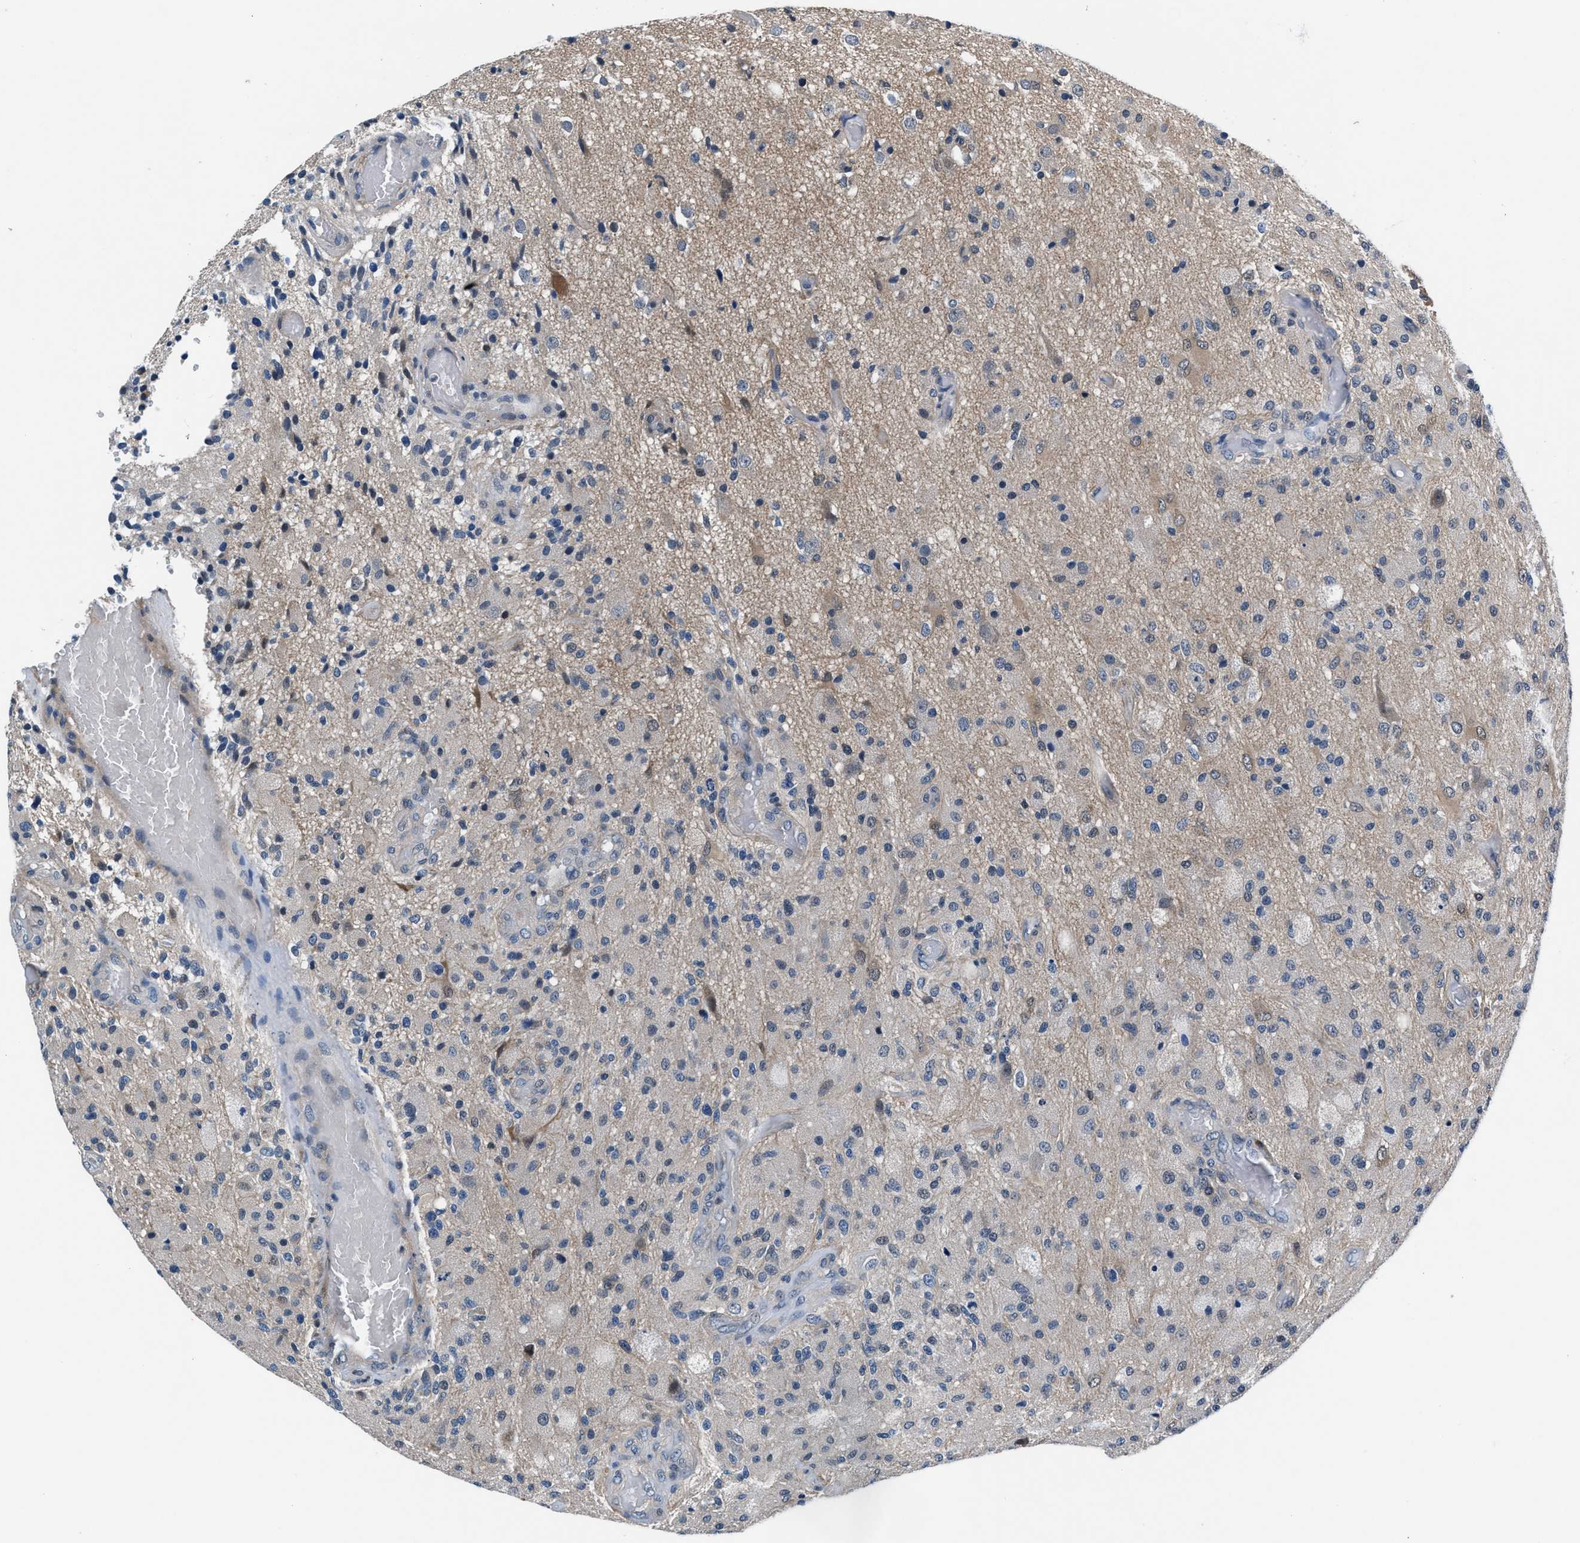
{"staining": {"intensity": "weak", "quantity": "<25%", "location": "cytoplasmic/membranous"}, "tissue": "glioma", "cell_type": "Tumor cells", "image_type": "cancer", "snomed": [{"axis": "morphology", "description": "Normal tissue, NOS"}, {"axis": "morphology", "description": "Glioma, malignant, High grade"}, {"axis": "topography", "description": "Cerebral cortex"}], "caption": "An image of high-grade glioma (malignant) stained for a protein demonstrates no brown staining in tumor cells. The staining is performed using DAB brown chromogen with nuclei counter-stained in using hematoxylin.", "gene": "PRPSAP2", "patient": {"sex": "male", "age": 77}}